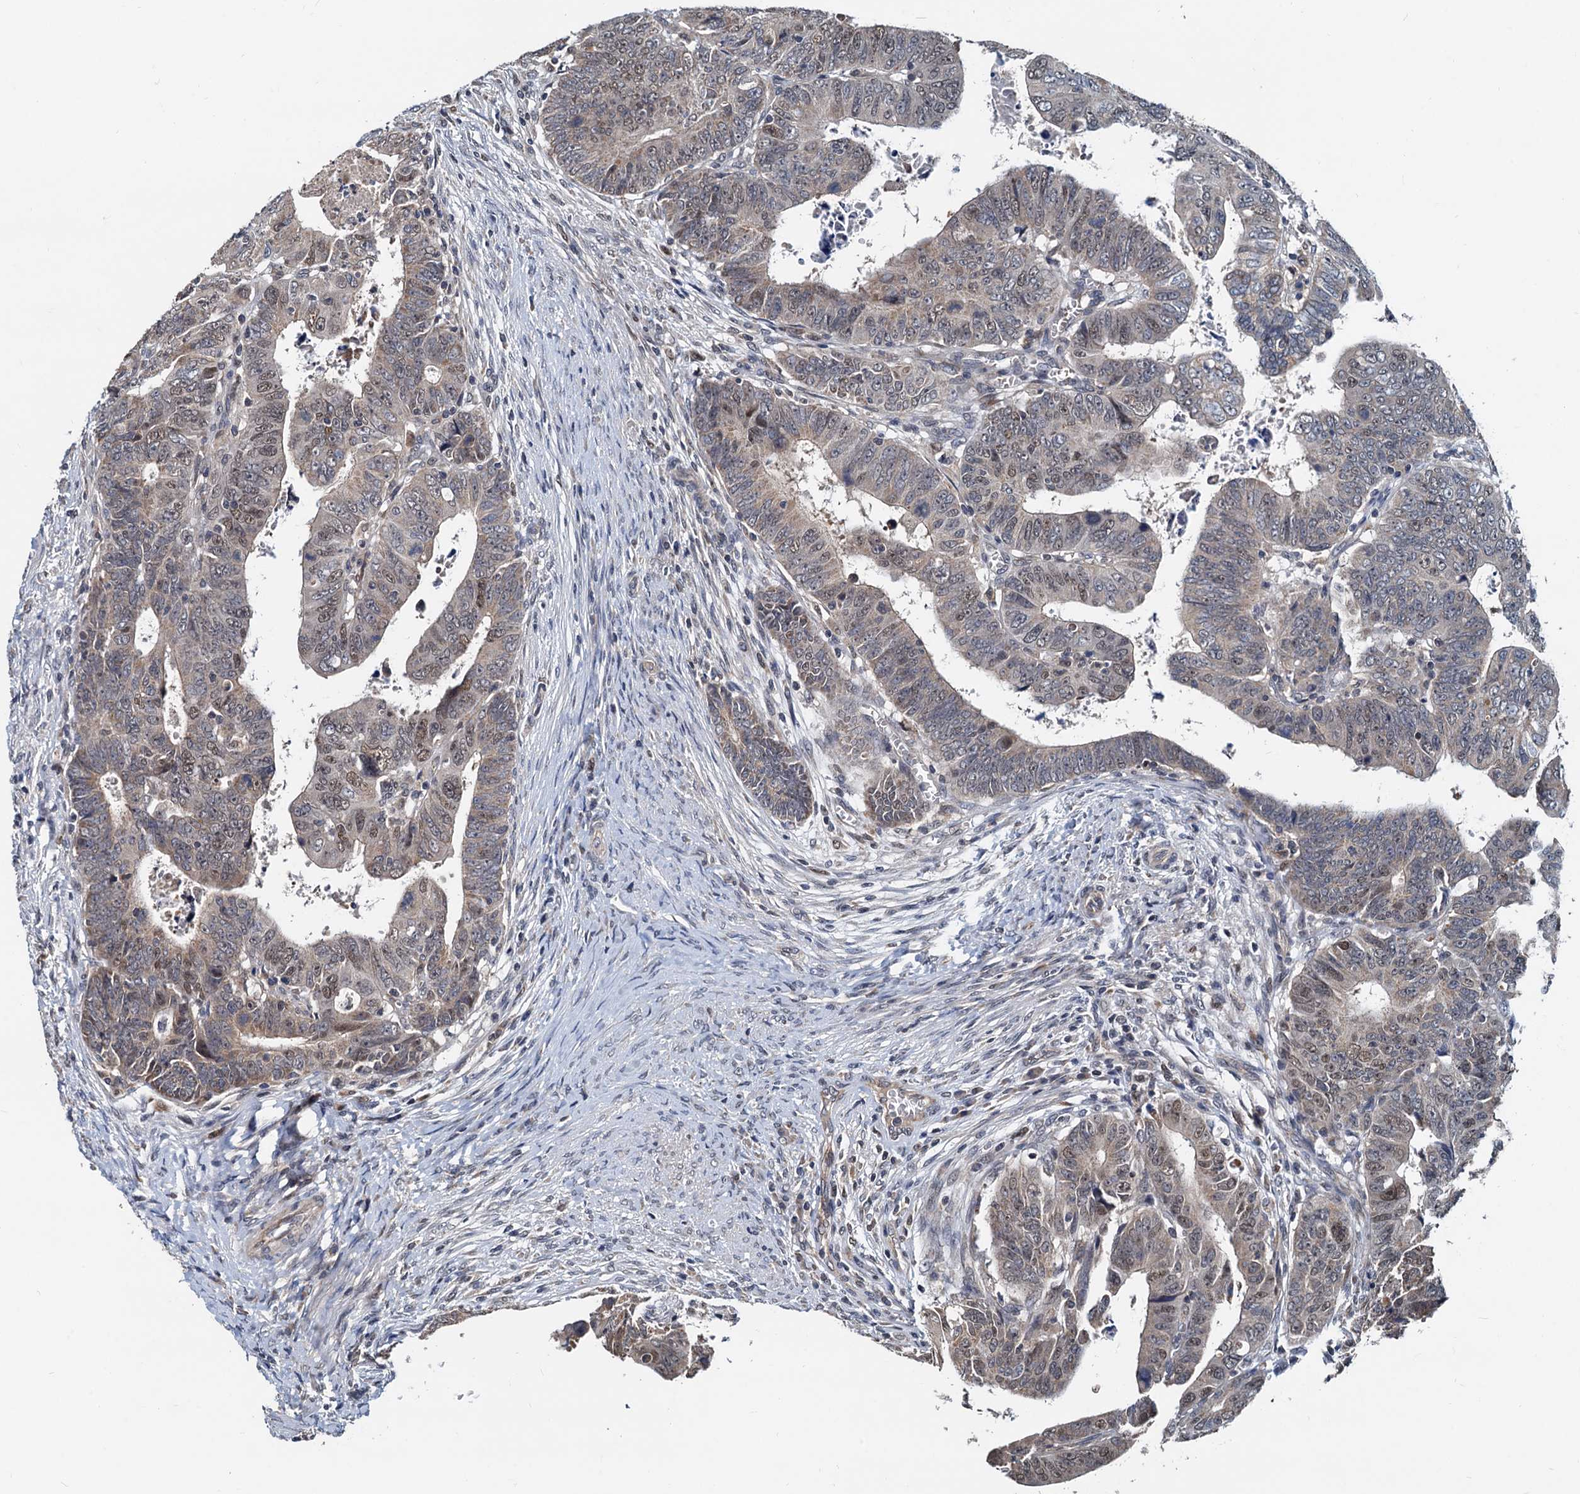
{"staining": {"intensity": "weak", "quantity": ">75%", "location": "cytoplasmic/membranous,nuclear"}, "tissue": "colorectal cancer", "cell_type": "Tumor cells", "image_type": "cancer", "snomed": [{"axis": "morphology", "description": "Normal tissue, NOS"}, {"axis": "morphology", "description": "Adenocarcinoma, NOS"}, {"axis": "topography", "description": "Rectum"}], "caption": "Immunohistochemistry (IHC) image of neoplastic tissue: human colorectal adenocarcinoma stained using immunohistochemistry (IHC) shows low levels of weak protein expression localized specifically in the cytoplasmic/membranous and nuclear of tumor cells, appearing as a cytoplasmic/membranous and nuclear brown color.", "gene": "MCMBP", "patient": {"sex": "female", "age": 65}}